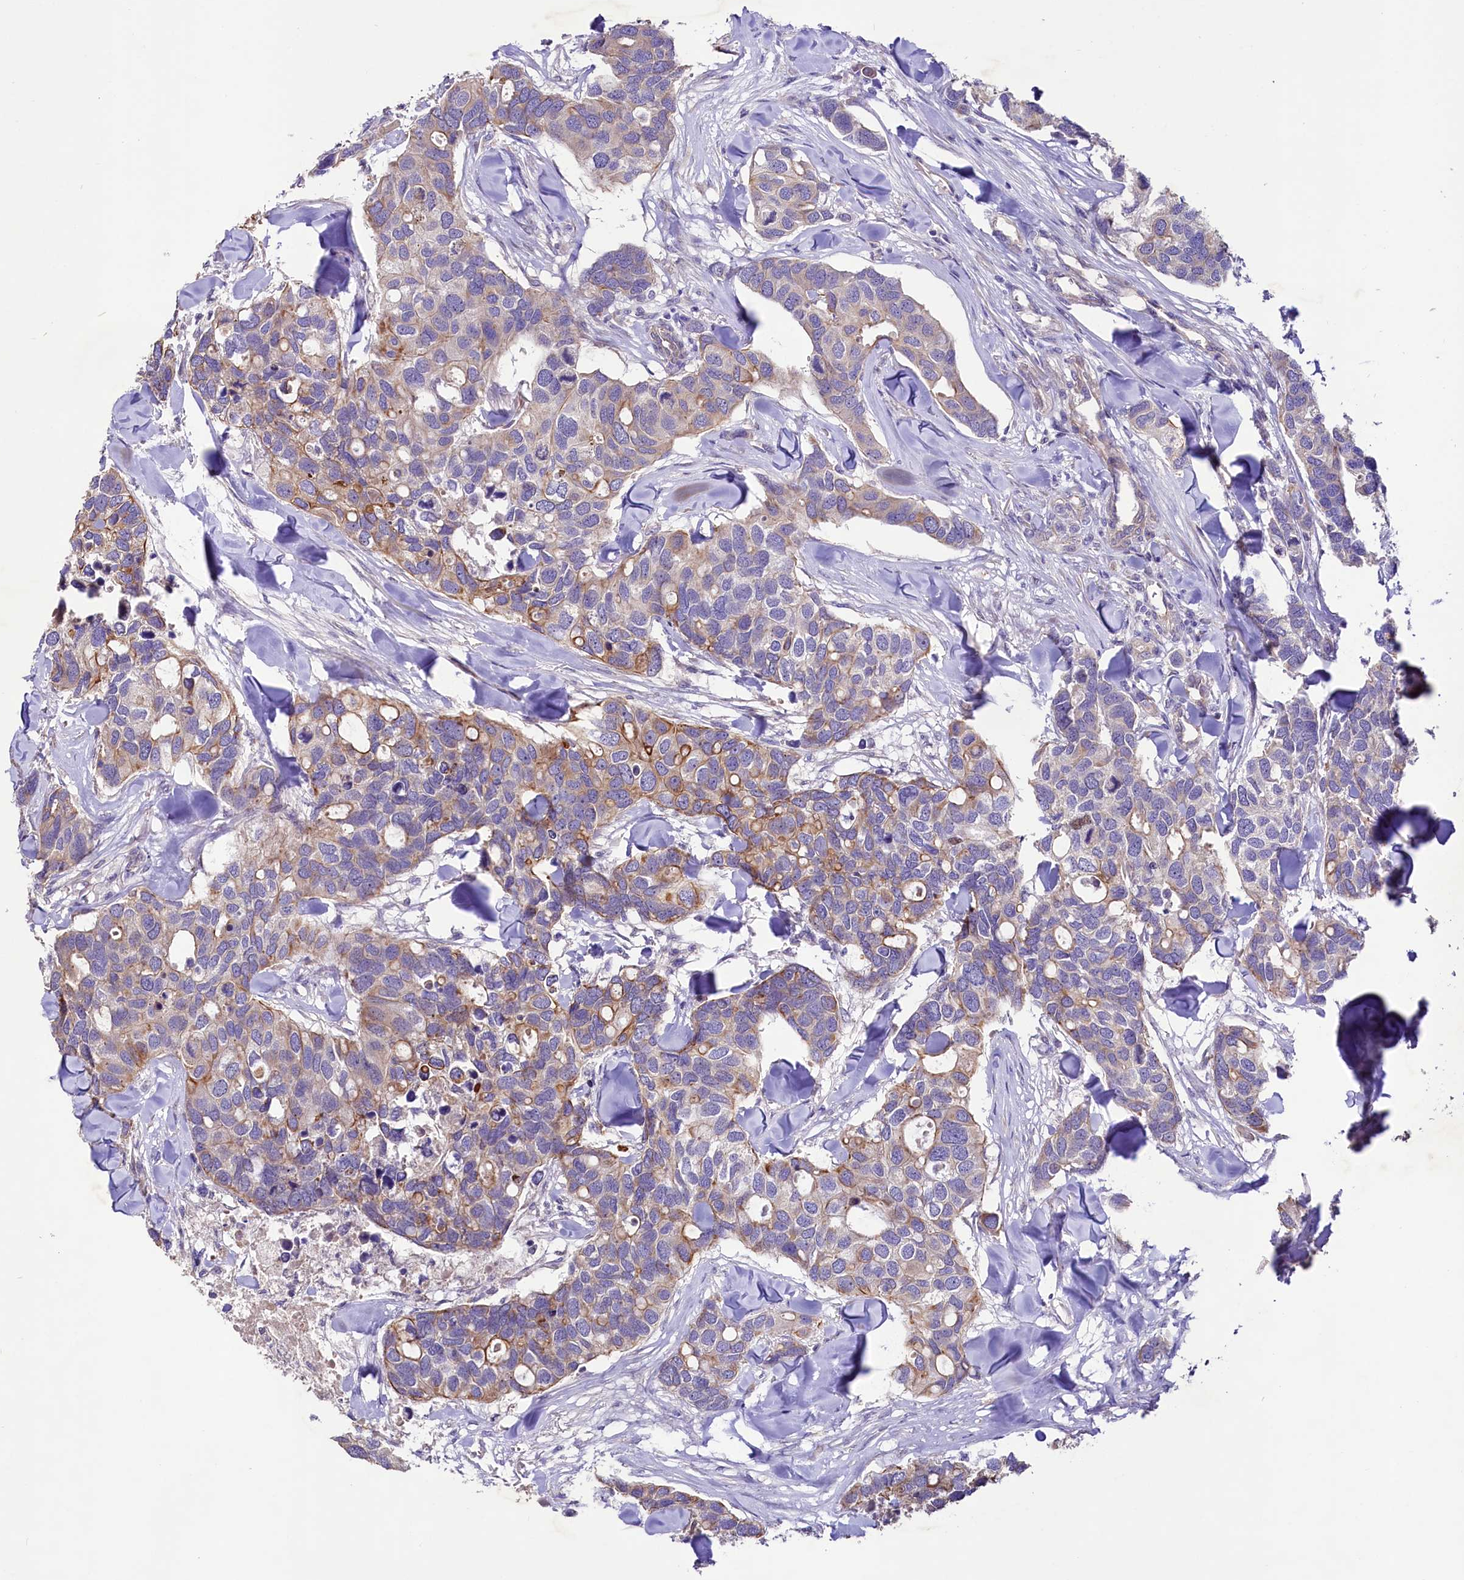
{"staining": {"intensity": "moderate", "quantity": "25%-75%", "location": "cytoplasmic/membranous"}, "tissue": "breast cancer", "cell_type": "Tumor cells", "image_type": "cancer", "snomed": [{"axis": "morphology", "description": "Duct carcinoma"}, {"axis": "topography", "description": "Breast"}], "caption": "This micrograph demonstrates immunohistochemistry staining of human breast cancer (infiltrating ductal carcinoma), with medium moderate cytoplasmic/membranous expression in about 25%-75% of tumor cells.", "gene": "VPS11", "patient": {"sex": "female", "age": 83}}